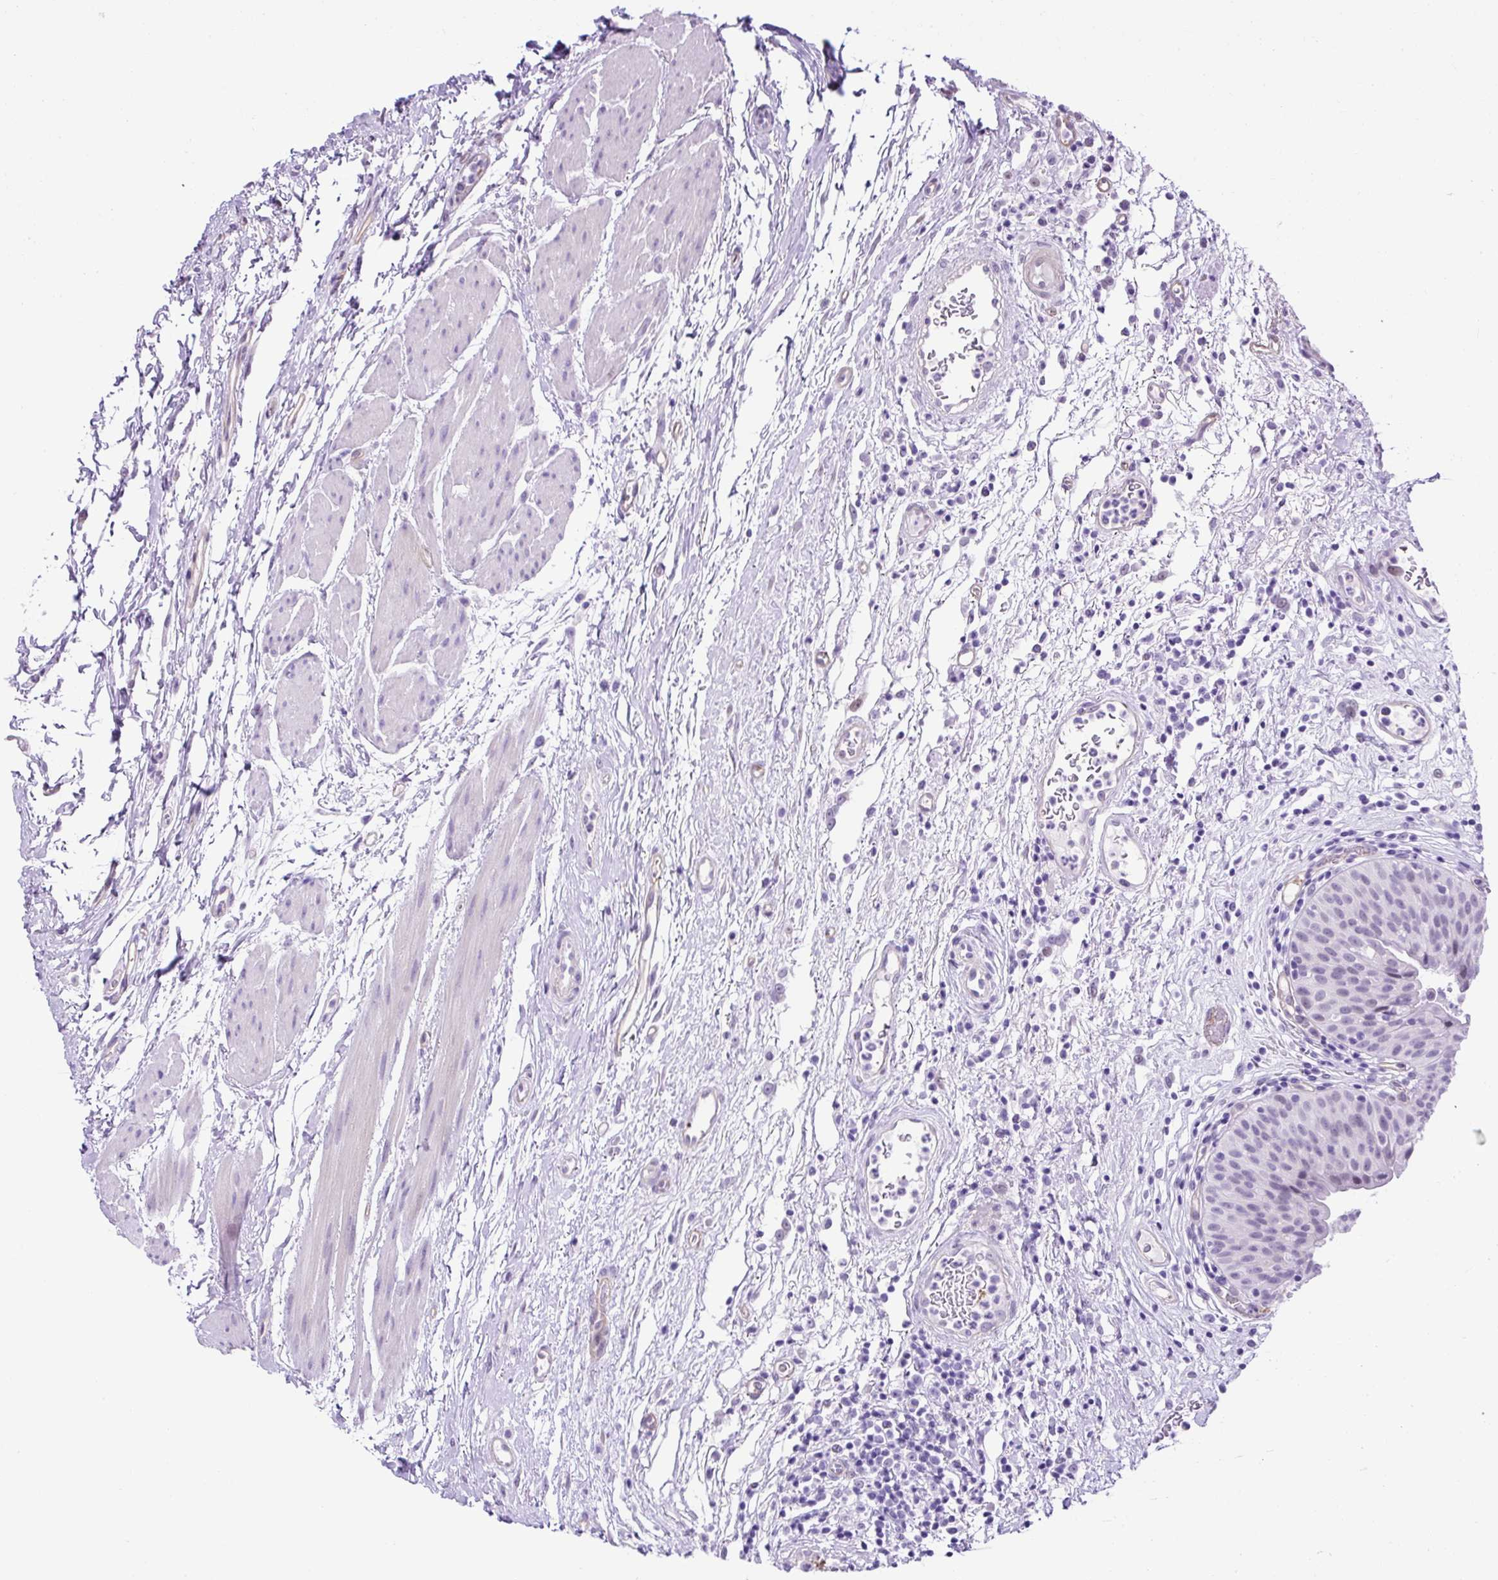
{"staining": {"intensity": "negative", "quantity": "none", "location": "none"}, "tissue": "urinary bladder", "cell_type": "Urothelial cells", "image_type": "normal", "snomed": [{"axis": "morphology", "description": "Normal tissue, NOS"}, {"axis": "morphology", "description": "Inflammation, NOS"}, {"axis": "topography", "description": "Urinary bladder"}], "caption": "DAB immunohistochemical staining of unremarkable human urinary bladder shows no significant staining in urothelial cells.", "gene": "KRT12", "patient": {"sex": "male", "age": 57}}